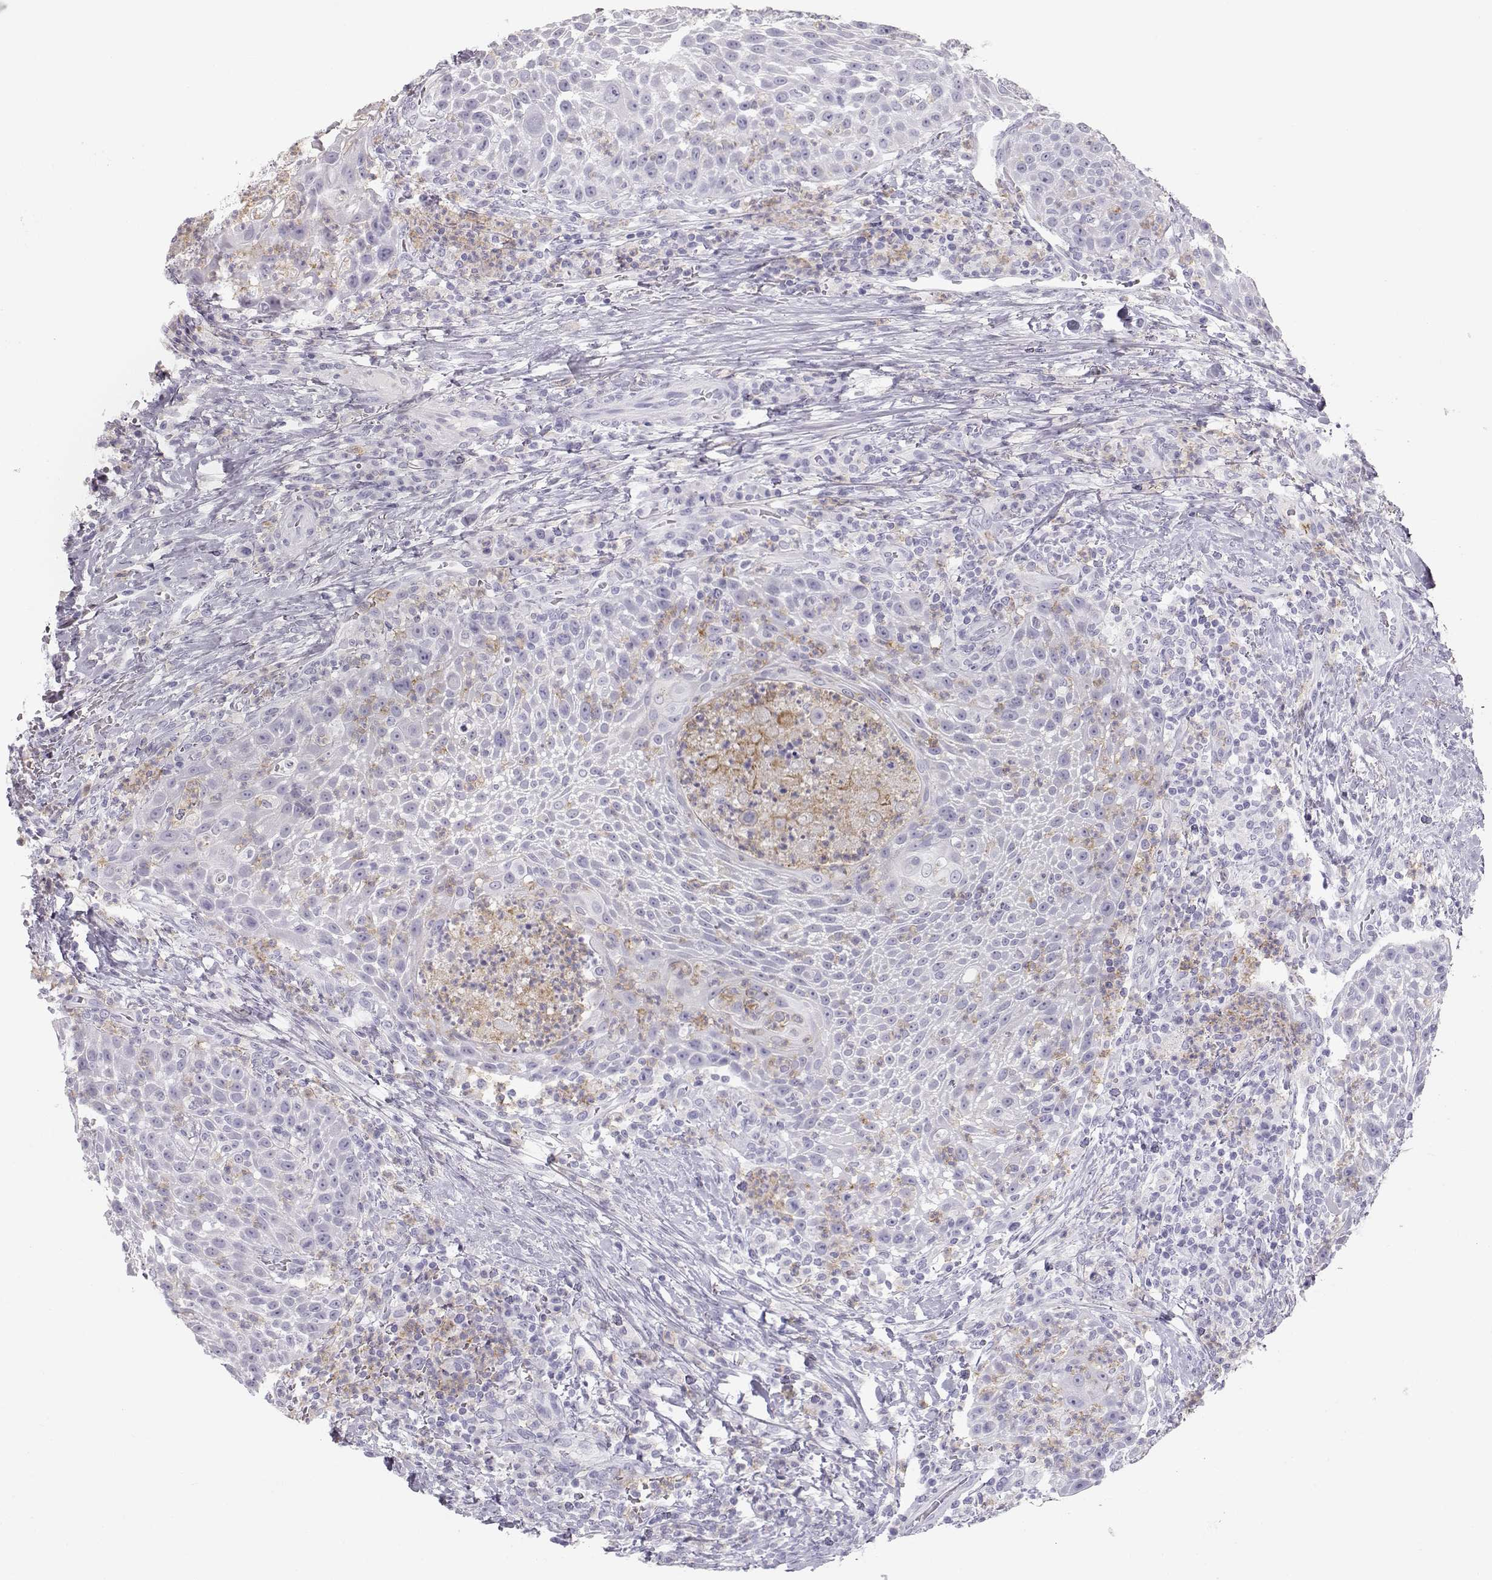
{"staining": {"intensity": "negative", "quantity": "none", "location": "none"}, "tissue": "head and neck cancer", "cell_type": "Tumor cells", "image_type": "cancer", "snomed": [{"axis": "morphology", "description": "Squamous cell carcinoma, NOS"}, {"axis": "topography", "description": "Head-Neck"}], "caption": "Immunohistochemistry (IHC) of human head and neck cancer shows no positivity in tumor cells.", "gene": "MIP", "patient": {"sex": "male", "age": 69}}